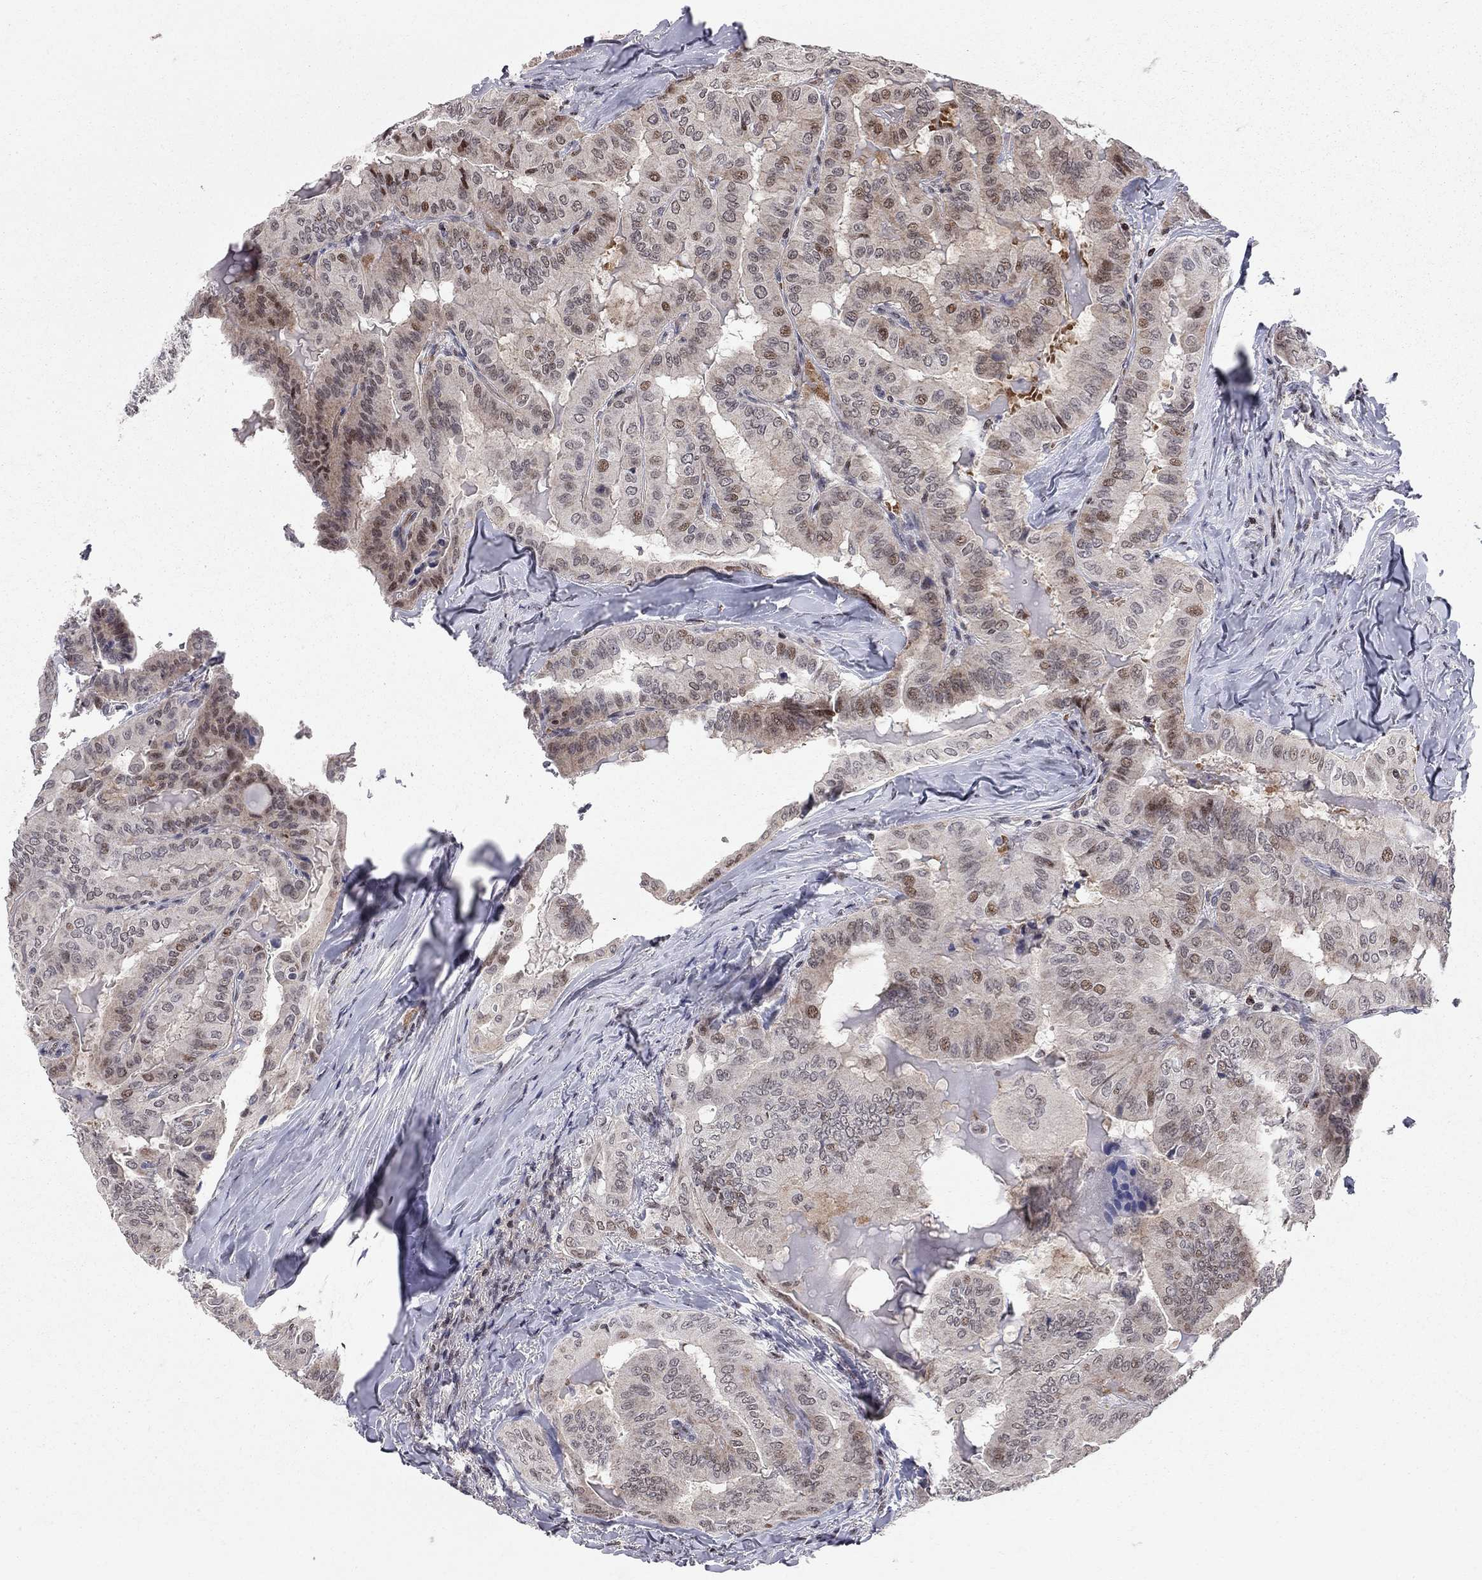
{"staining": {"intensity": "weak", "quantity": "<25%", "location": "nuclear"}, "tissue": "thyroid cancer", "cell_type": "Tumor cells", "image_type": "cancer", "snomed": [{"axis": "morphology", "description": "Papillary adenocarcinoma, NOS"}, {"axis": "topography", "description": "Thyroid gland"}], "caption": "This is a photomicrograph of IHC staining of papillary adenocarcinoma (thyroid), which shows no expression in tumor cells.", "gene": "HDAC3", "patient": {"sex": "female", "age": 68}}